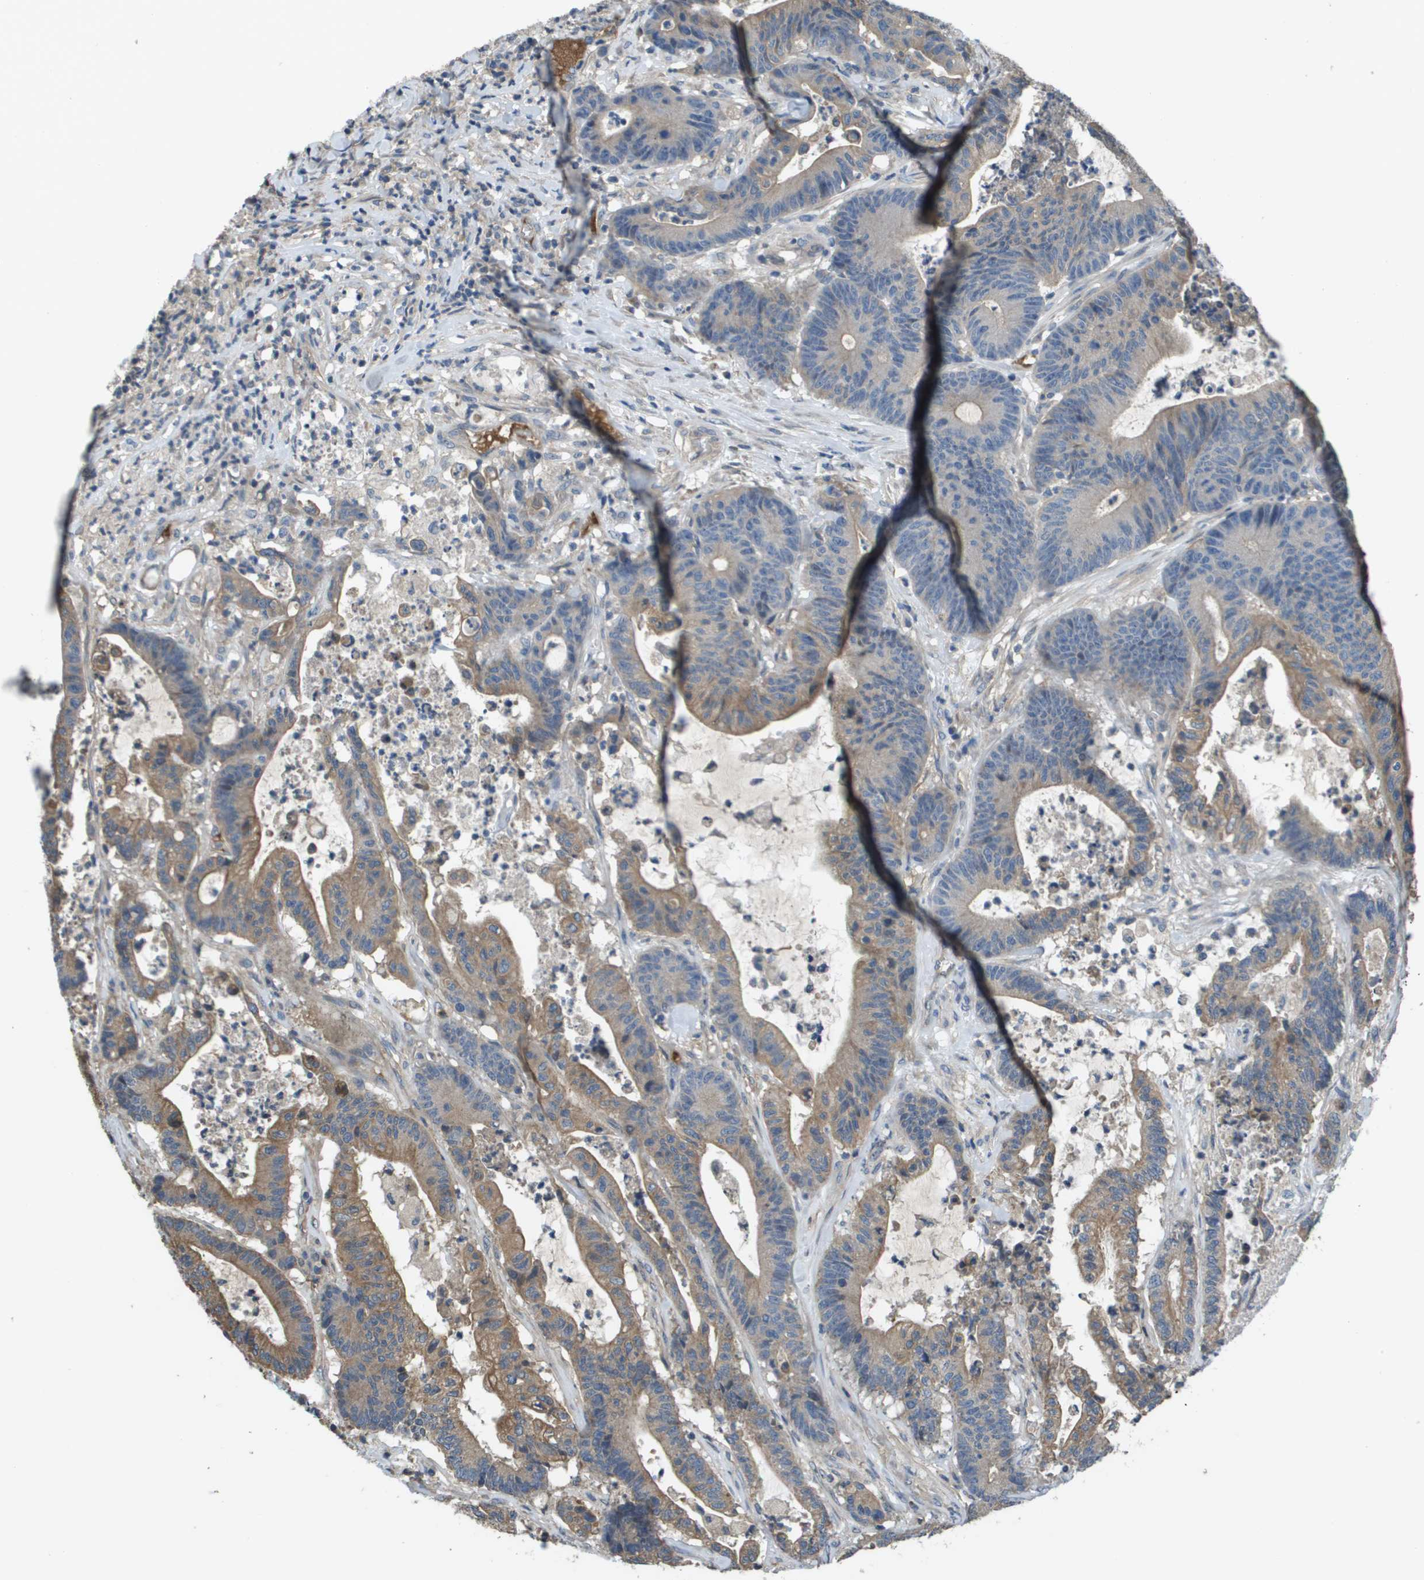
{"staining": {"intensity": "moderate", "quantity": "25%-75%", "location": "cytoplasmic/membranous"}, "tissue": "colorectal cancer", "cell_type": "Tumor cells", "image_type": "cancer", "snomed": [{"axis": "morphology", "description": "Adenocarcinoma, NOS"}, {"axis": "topography", "description": "Colon"}], "caption": "IHC image of colorectal adenocarcinoma stained for a protein (brown), which demonstrates medium levels of moderate cytoplasmic/membranous positivity in approximately 25%-75% of tumor cells.", "gene": "KRT23", "patient": {"sex": "female", "age": 84}}